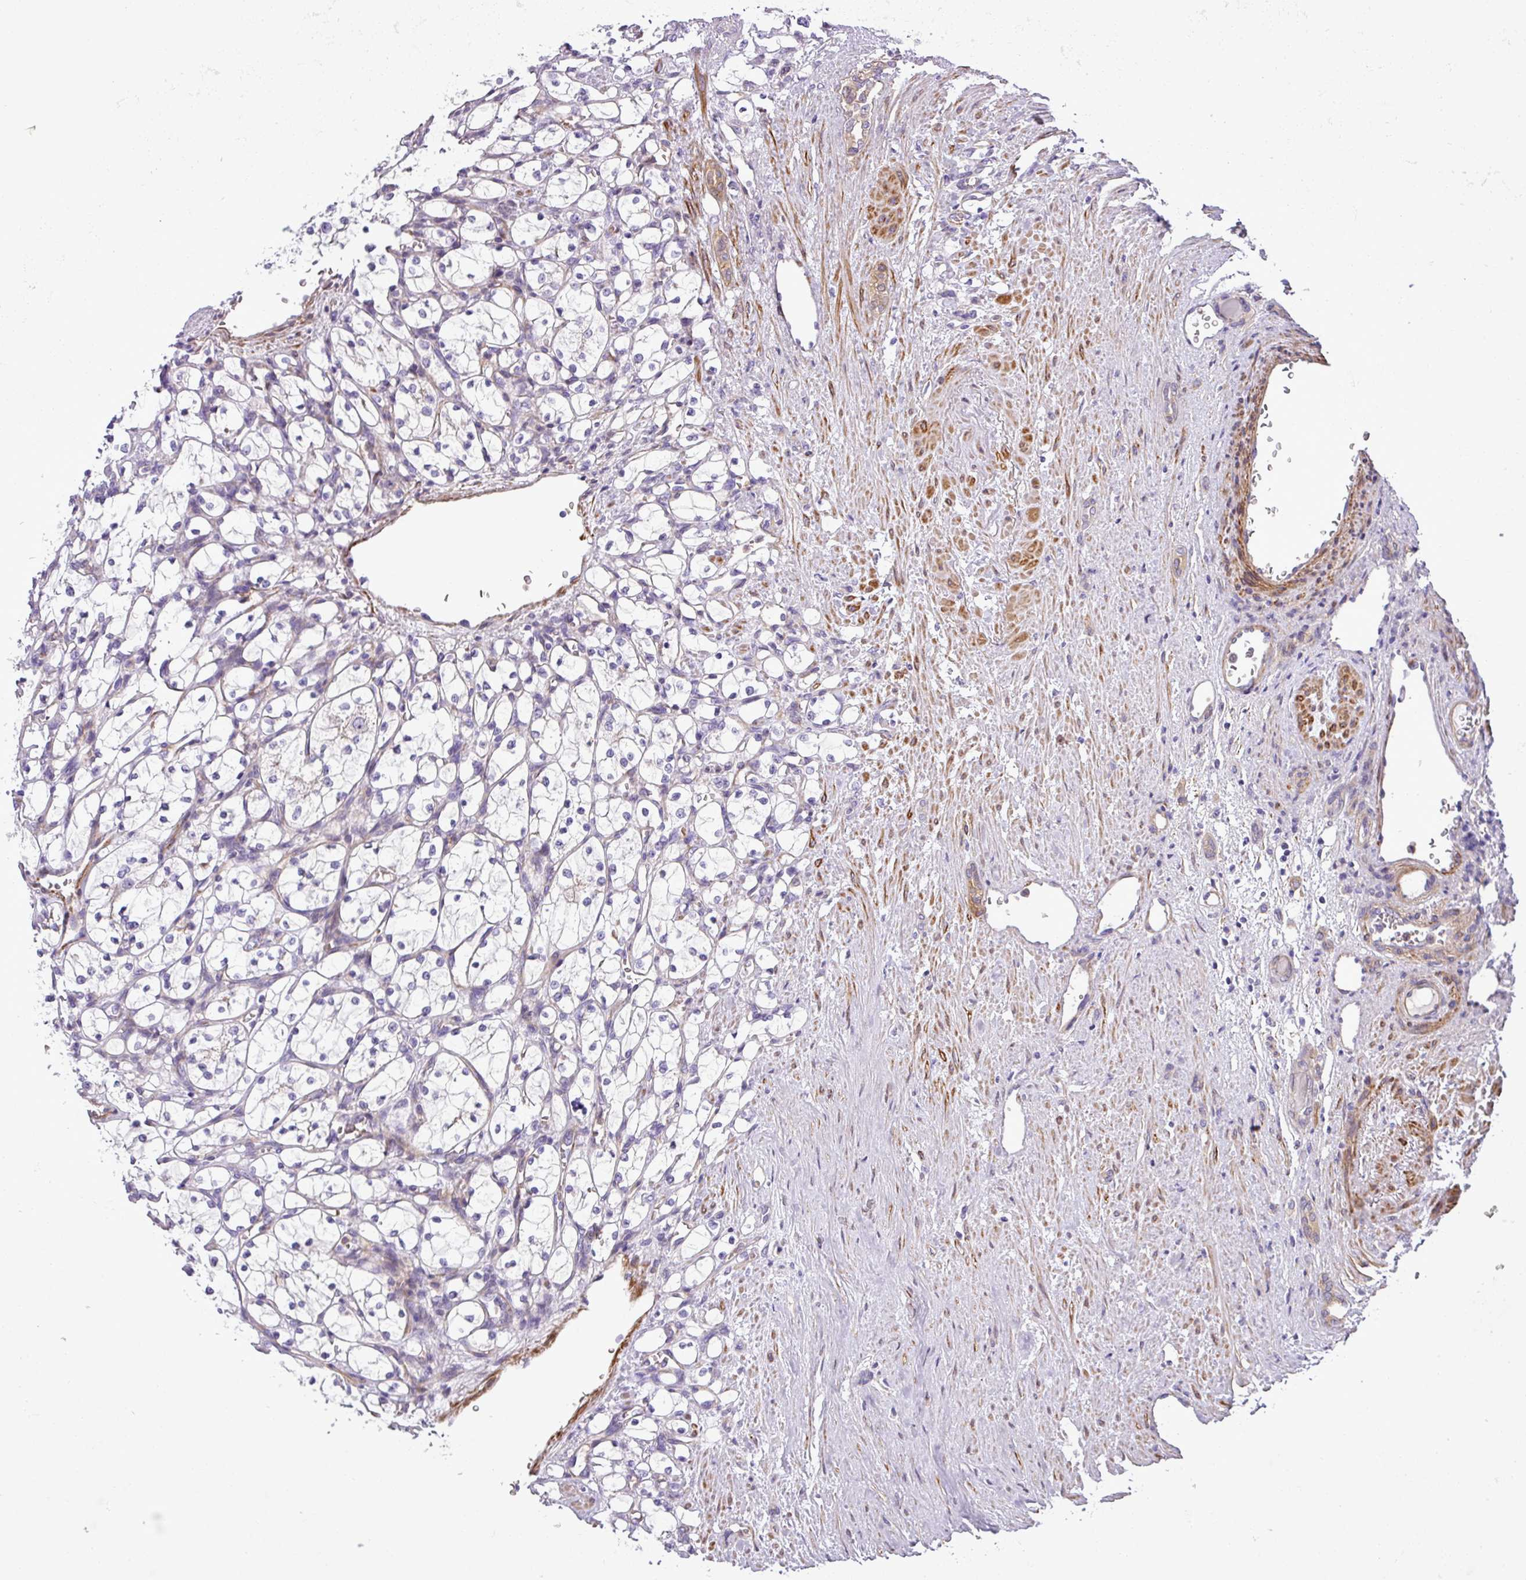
{"staining": {"intensity": "negative", "quantity": "none", "location": "none"}, "tissue": "renal cancer", "cell_type": "Tumor cells", "image_type": "cancer", "snomed": [{"axis": "morphology", "description": "Adenocarcinoma, NOS"}, {"axis": "topography", "description": "Kidney"}], "caption": "Immunohistochemistry of human adenocarcinoma (renal) shows no expression in tumor cells.", "gene": "NBEAL2", "patient": {"sex": "female", "age": 69}}